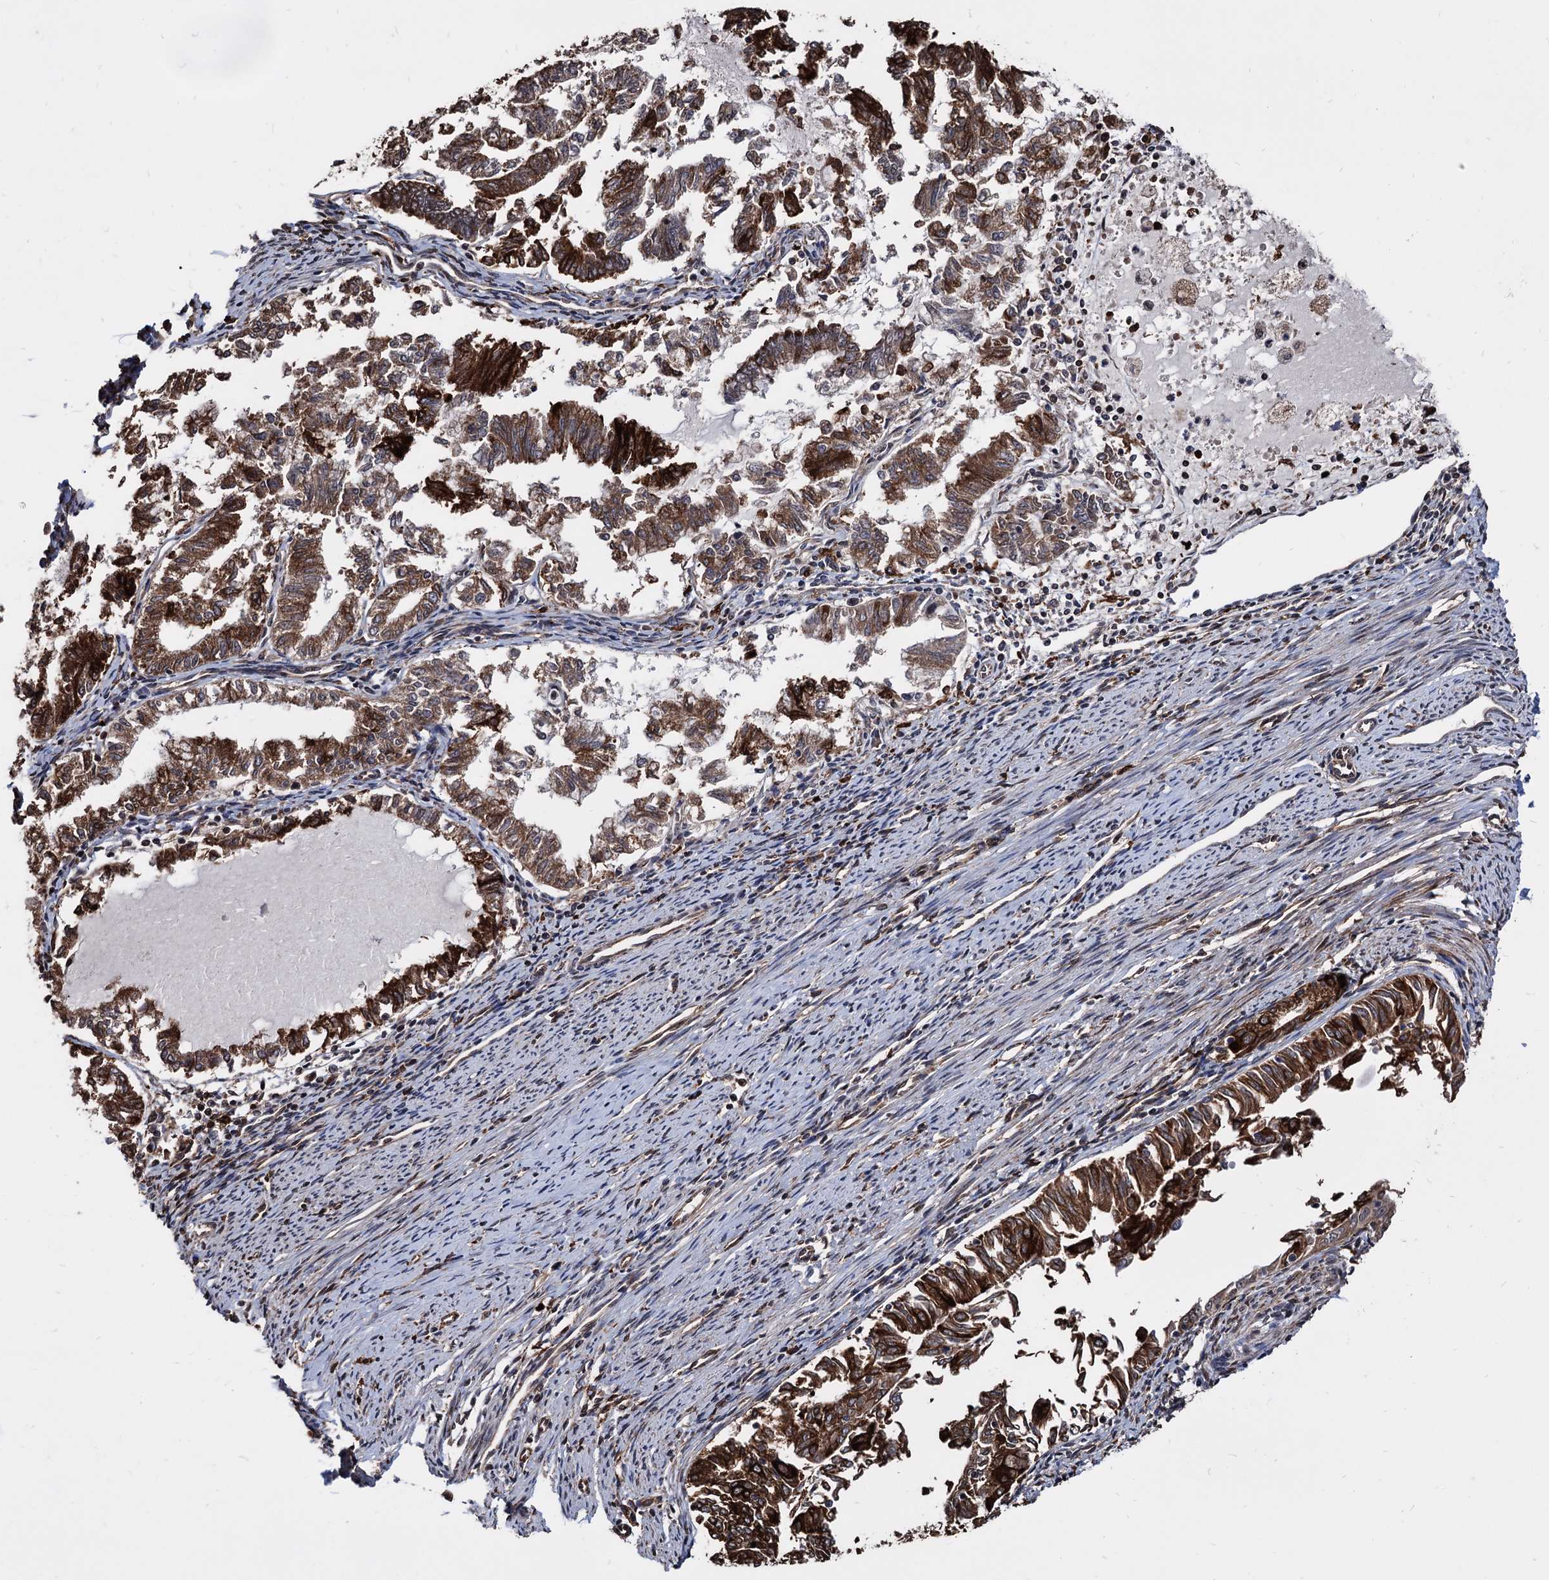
{"staining": {"intensity": "strong", "quantity": ">75%", "location": "cytoplasmic/membranous"}, "tissue": "endometrial cancer", "cell_type": "Tumor cells", "image_type": "cancer", "snomed": [{"axis": "morphology", "description": "Adenocarcinoma, NOS"}, {"axis": "topography", "description": "Endometrium"}], "caption": "Adenocarcinoma (endometrial) stained for a protein displays strong cytoplasmic/membranous positivity in tumor cells. The protein of interest is stained brown, and the nuclei are stained in blue (DAB IHC with brightfield microscopy, high magnification).", "gene": "ANKRD12", "patient": {"sex": "female", "age": 79}}